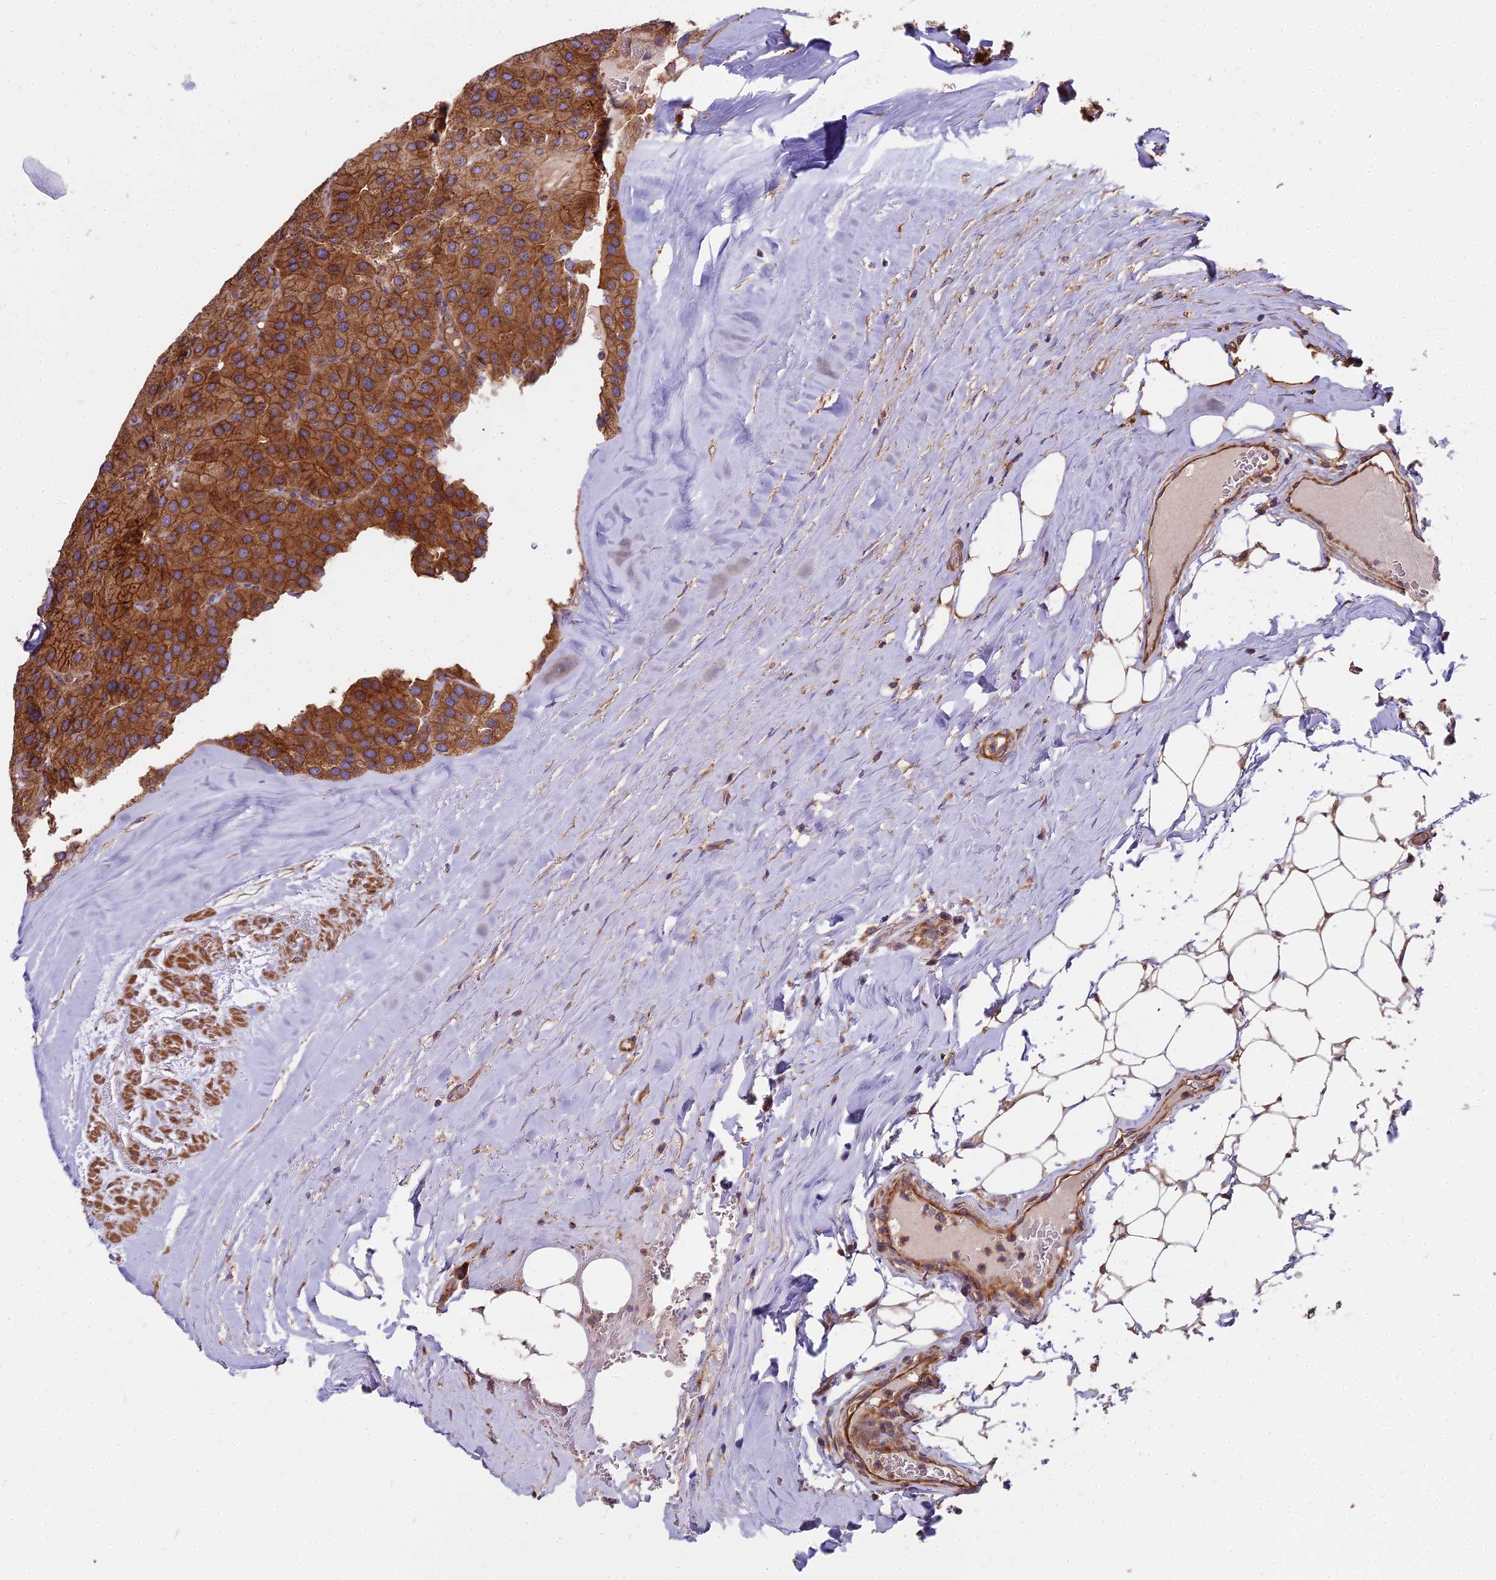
{"staining": {"intensity": "strong", "quantity": ">75%", "location": "cytoplasmic/membranous"}, "tissue": "parathyroid gland", "cell_type": "Glandular cells", "image_type": "normal", "snomed": [{"axis": "morphology", "description": "Normal tissue, NOS"}, {"axis": "morphology", "description": "Adenoma, NOS"}, {"axis": "topography", "description": "Parathyroid gland"}], "caption": "IHC (DAB (3,3'-diaminobenzidine)) staining of unremarkable parathyroid gland exhibits strong cytoplasmic/membranous protein expression in about >75% of glandular cells.", "gene": "DCTN3", "patient": {"sex": "female", "age": 86}}